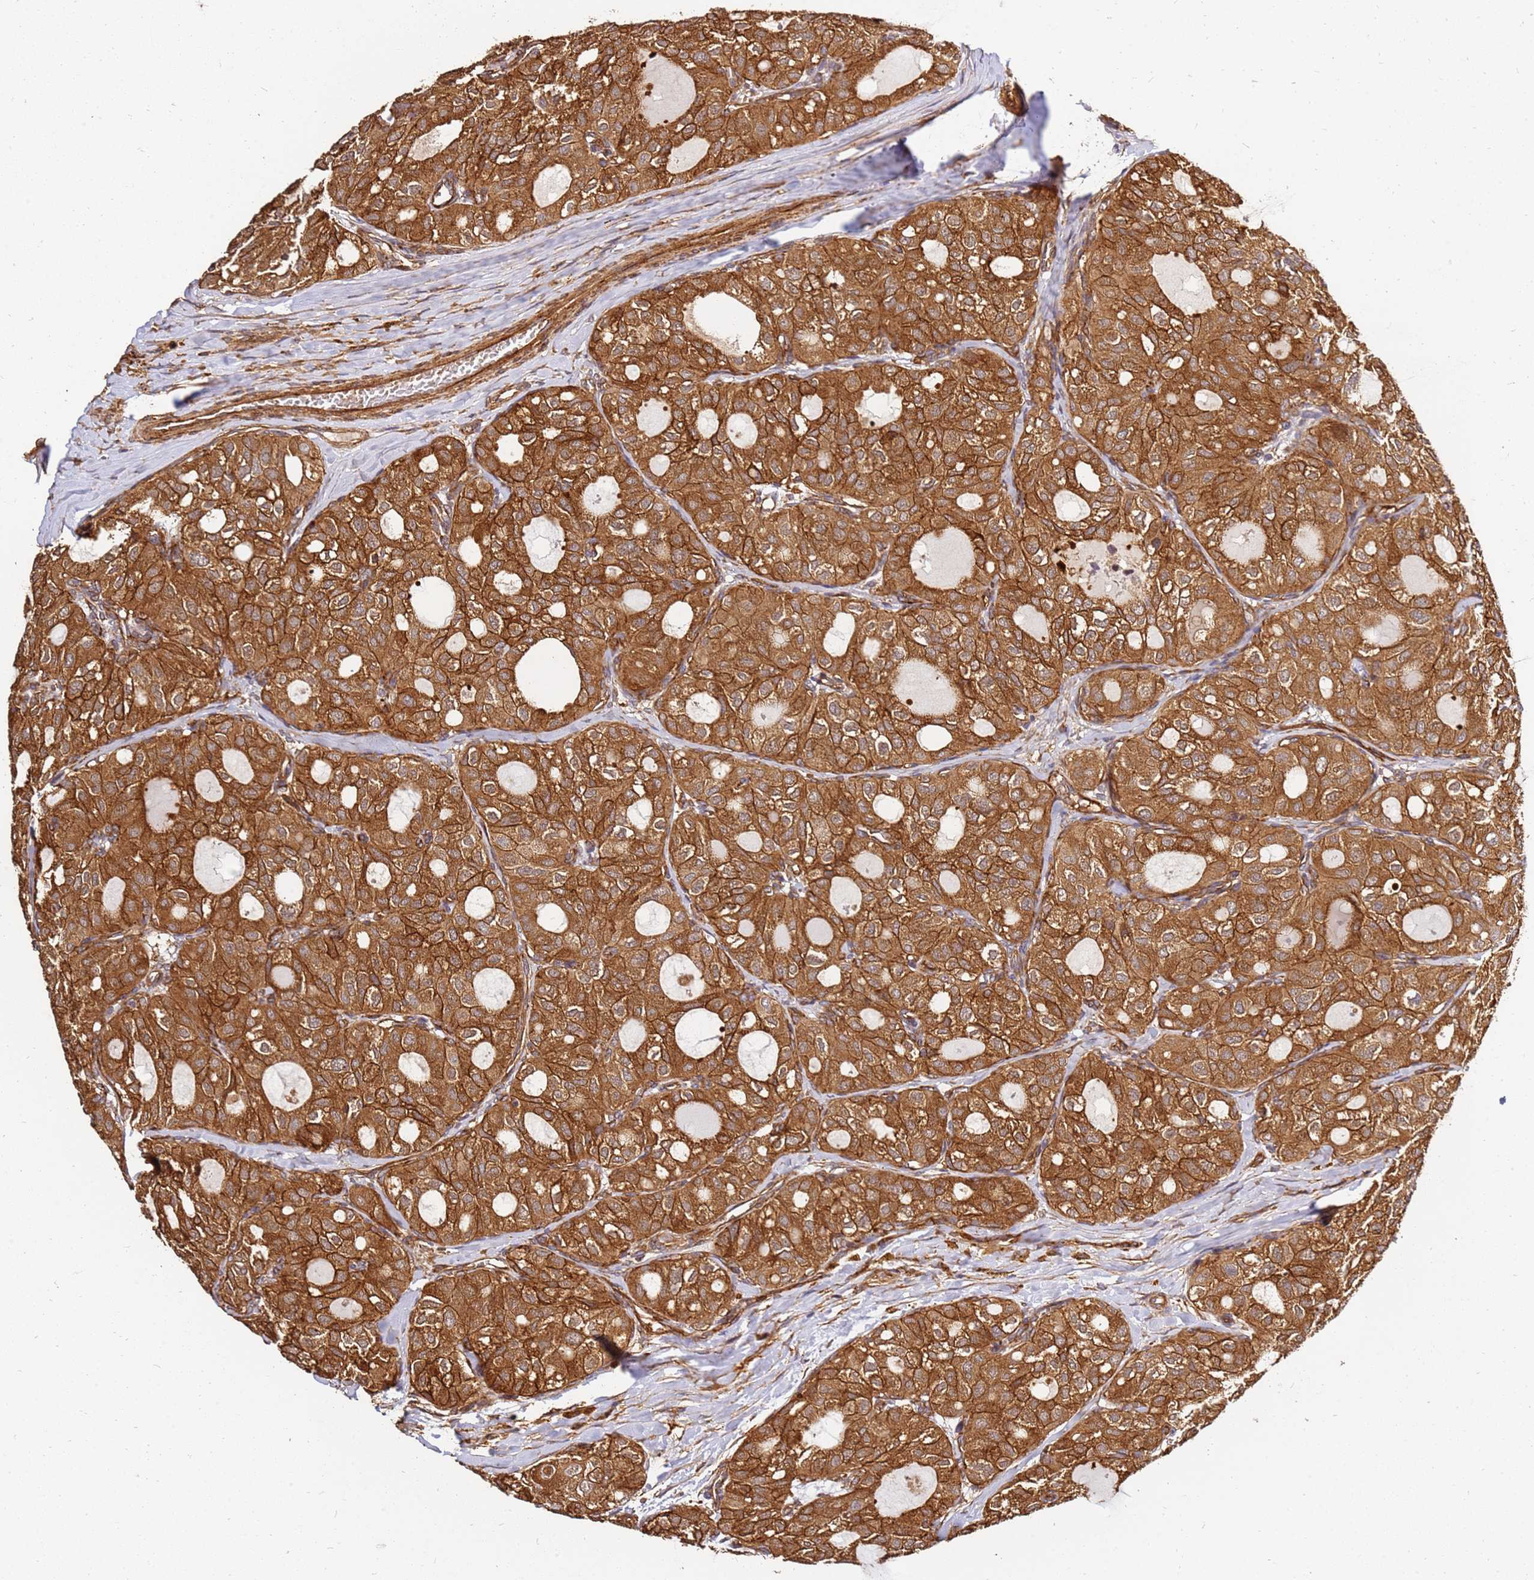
{"staining": {"intensity": "strong", "quantity": ">75%", "location": "cytoplasmic/membranous"}, "tissue": "thyroid cancer", "cell_type": "Tumor cells", "image_type": "cancer", "snomed": [{"axis": "morphology", "description": "Follicular adenoma carcinoma, NOS"}, {"axis": "topography", "description": "Thyroid gland"}], "caption": "Approximately >75% of tumor cells in human follicular adenoma carcinoma (thyroid) exhibit strong cytoplasmic/membranous protein expression as visualized by brown immunohistochemical staining.", "gene": "DVL3", "patient": {"sex": "male", "age": 75}}